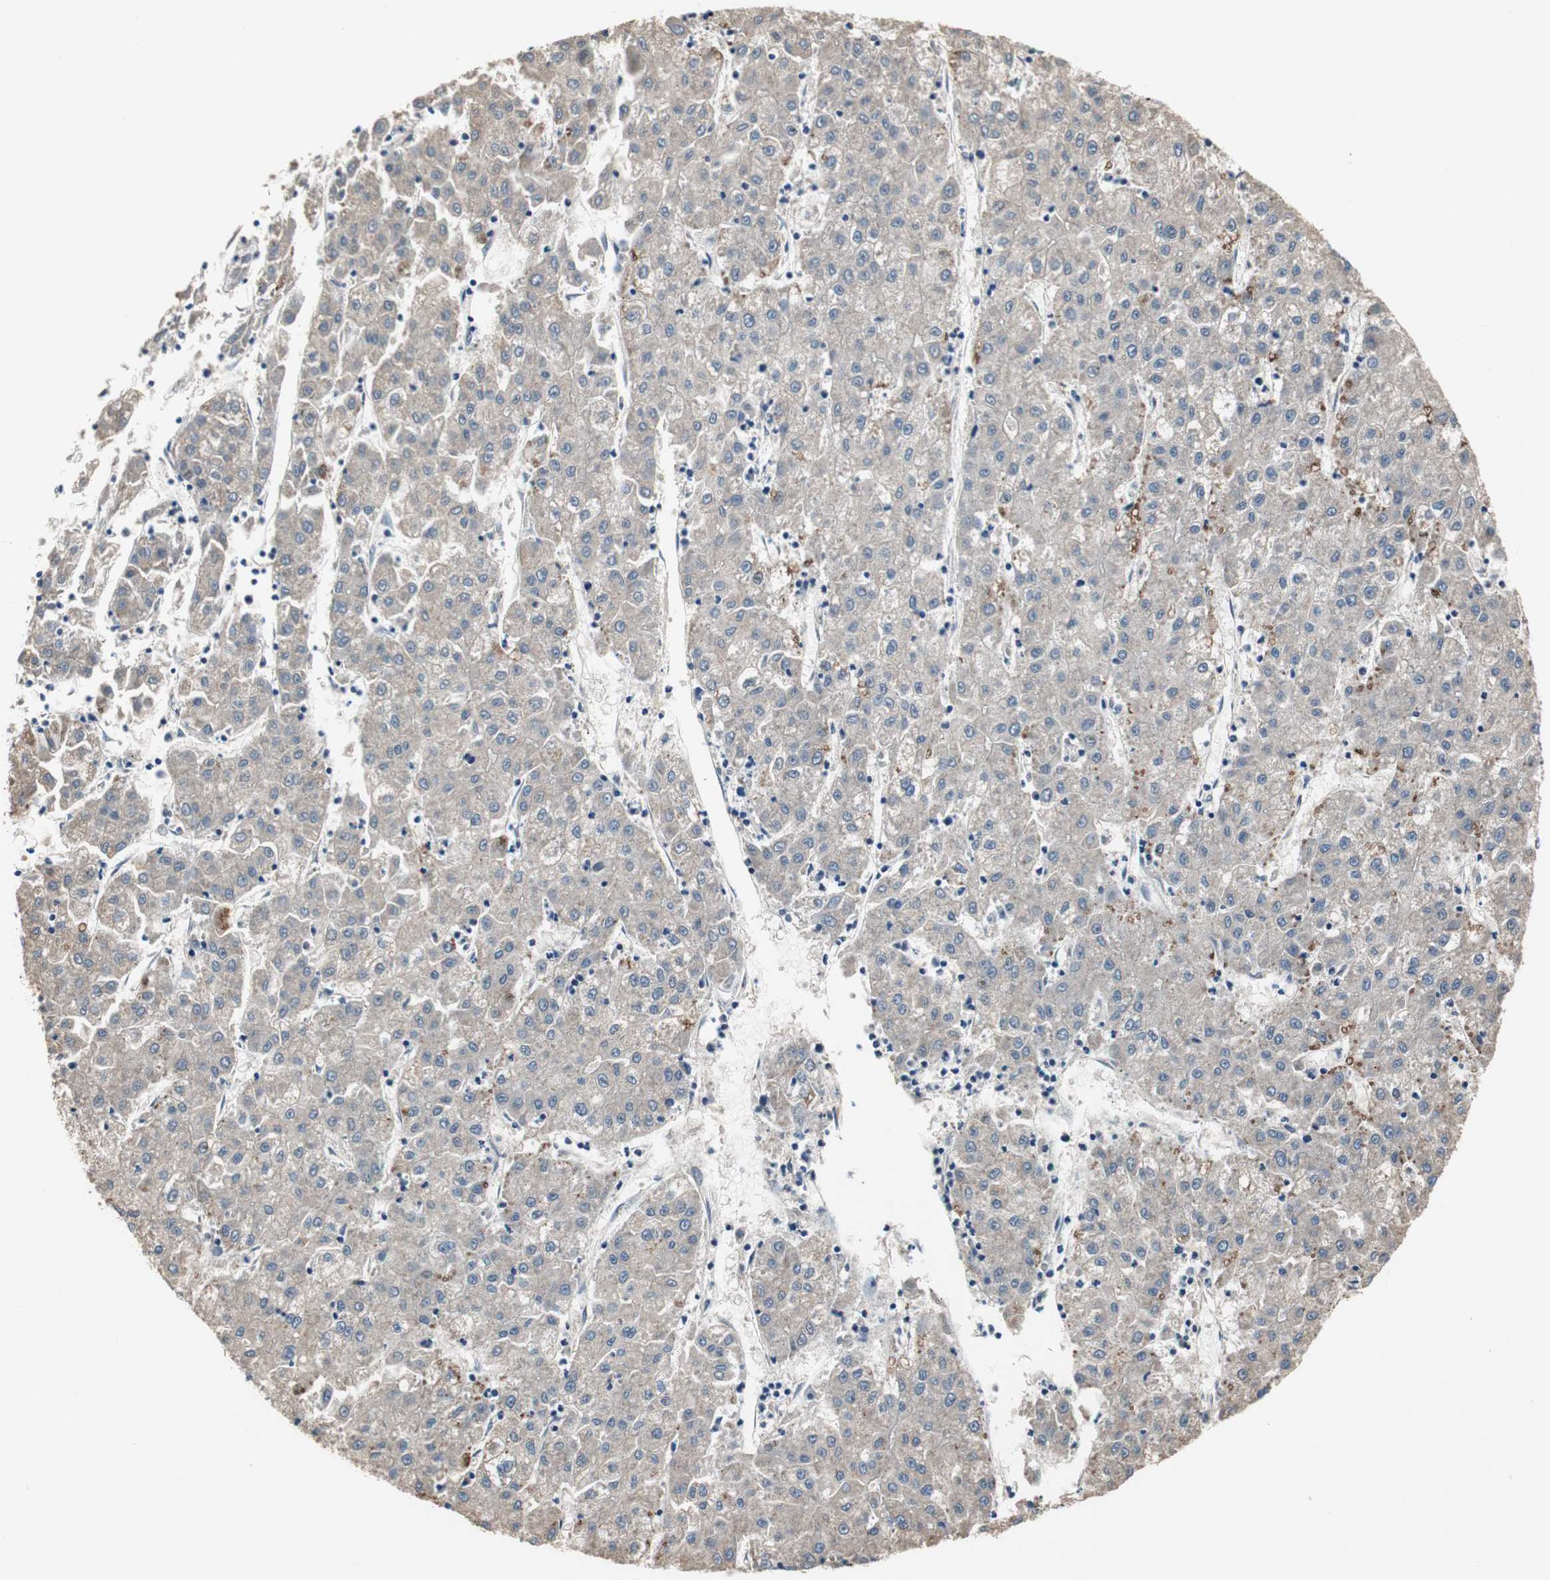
{"staining": {"intensity": "weak", "quantity": ">75%", "location": "cytoplasmic/membranous"}, "tissue": "liver cancer", "cell_type": "Tumor cells", "image_type": "cancer", "snomed": [{"axis": "morphology", "description": "Carcinoma, Hepatocellular, NOS"}, {"axis": "topography", "description": "Liver"}], "caption": "Immunohistochemistry image of neoplastic tissue: hepatocellular carcinoma (liver) stained using IHC exhibits low levels of weak protein expression localized specifically in the cytoplasmic/membranous of tumor cells, appearing as a cytoplasmic/membranous brown color.", "gene": "PTPRN2", "patient": {"sex": "male", "age": 72}}